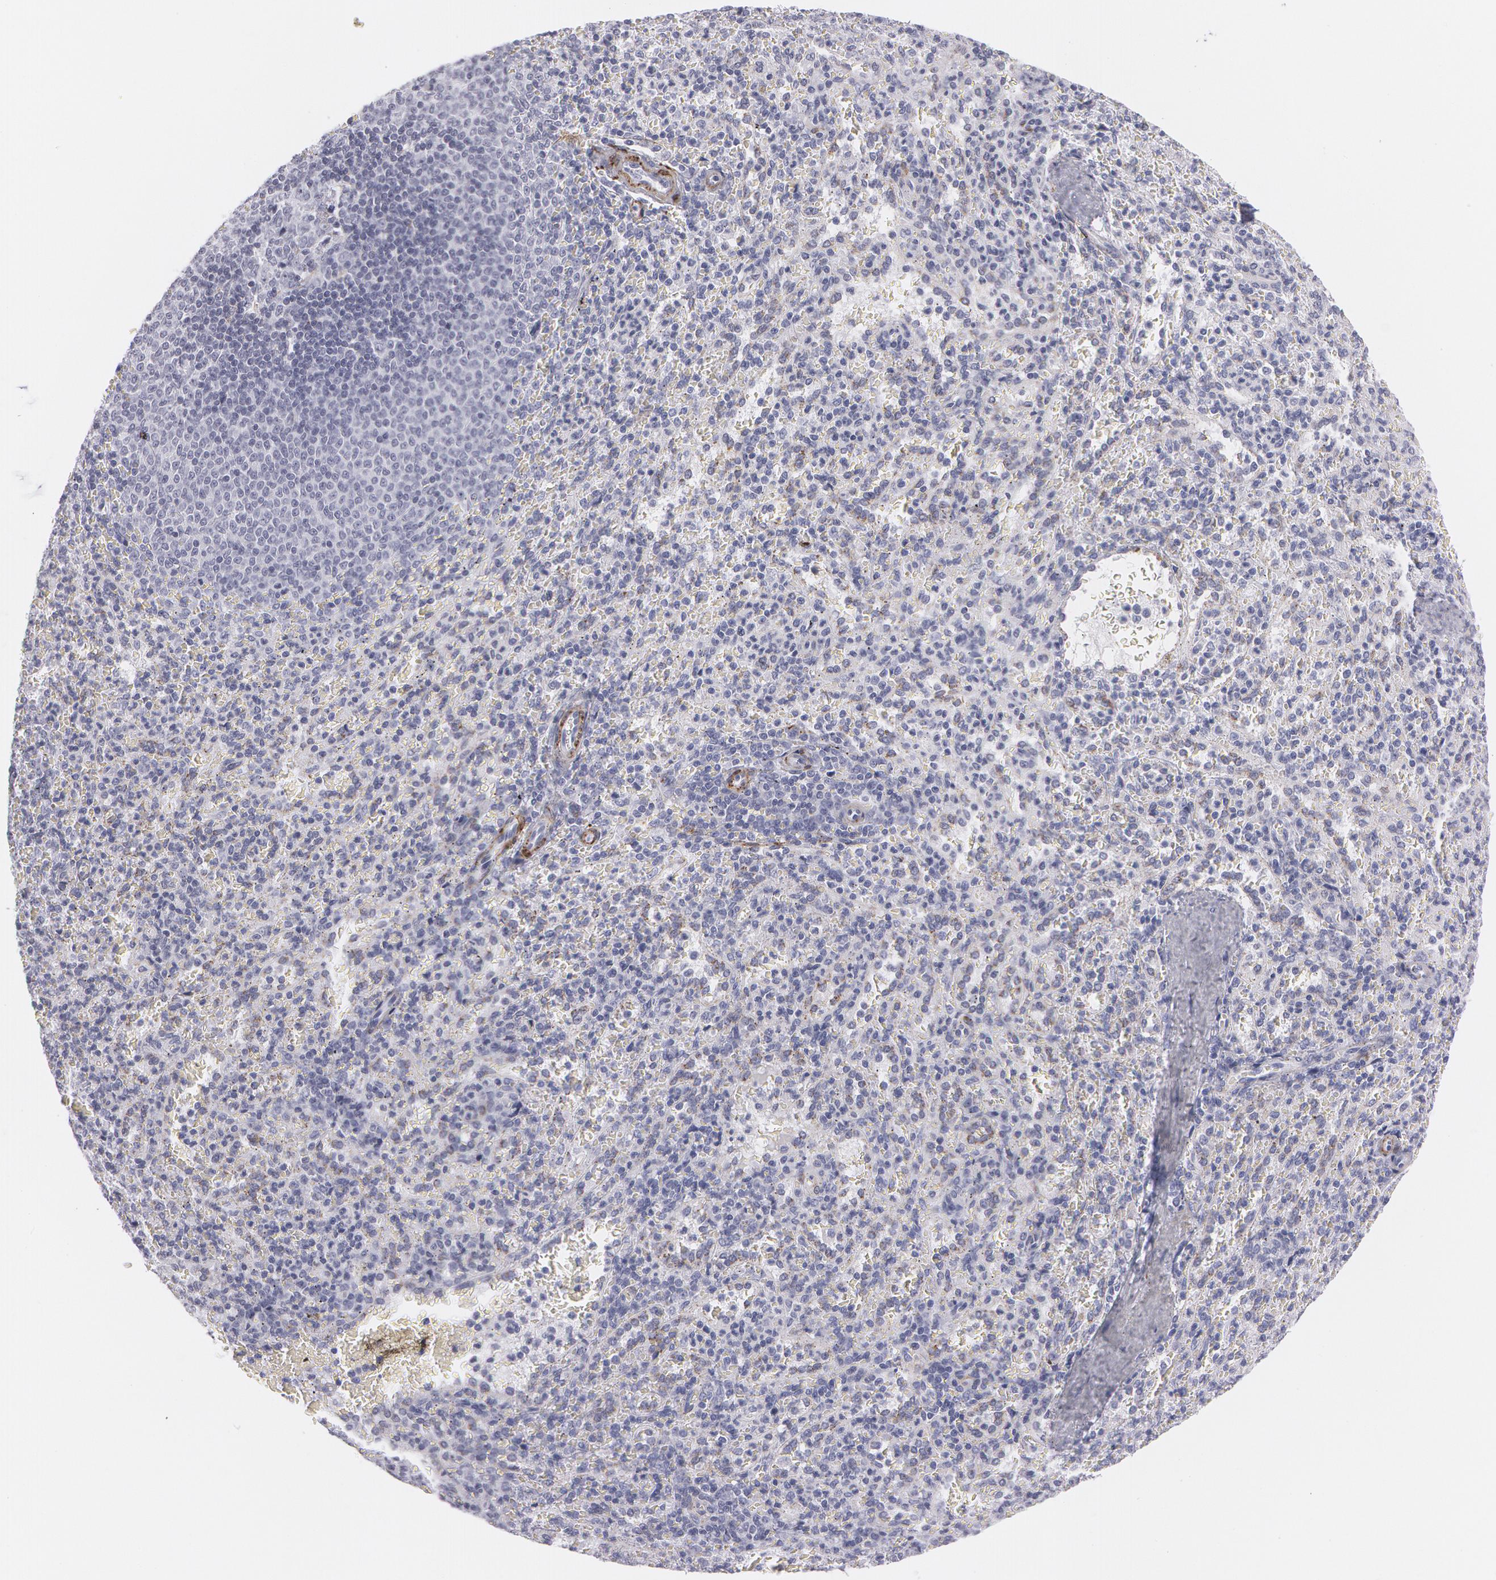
{"staining": {"intensity": "negative", "quantity": "none", "location": "none"}, "tissue": "spleen", "cell_type": "Cells in red pulp", "image_type": "normal", "snomed": [{"axis": "morphology", "description": "Normal tissue, NOS"}, {"axis": "topography", "description": "Spleen"}], "caption": "High magnification brightfield microscopy of benign spleen stained with DAB (brown) and counterstained with hematoxylin (blue): cells in red pulp show no significant staining.", "gene": "SNCG", "patient": {"sex": "female", "age": 21}}